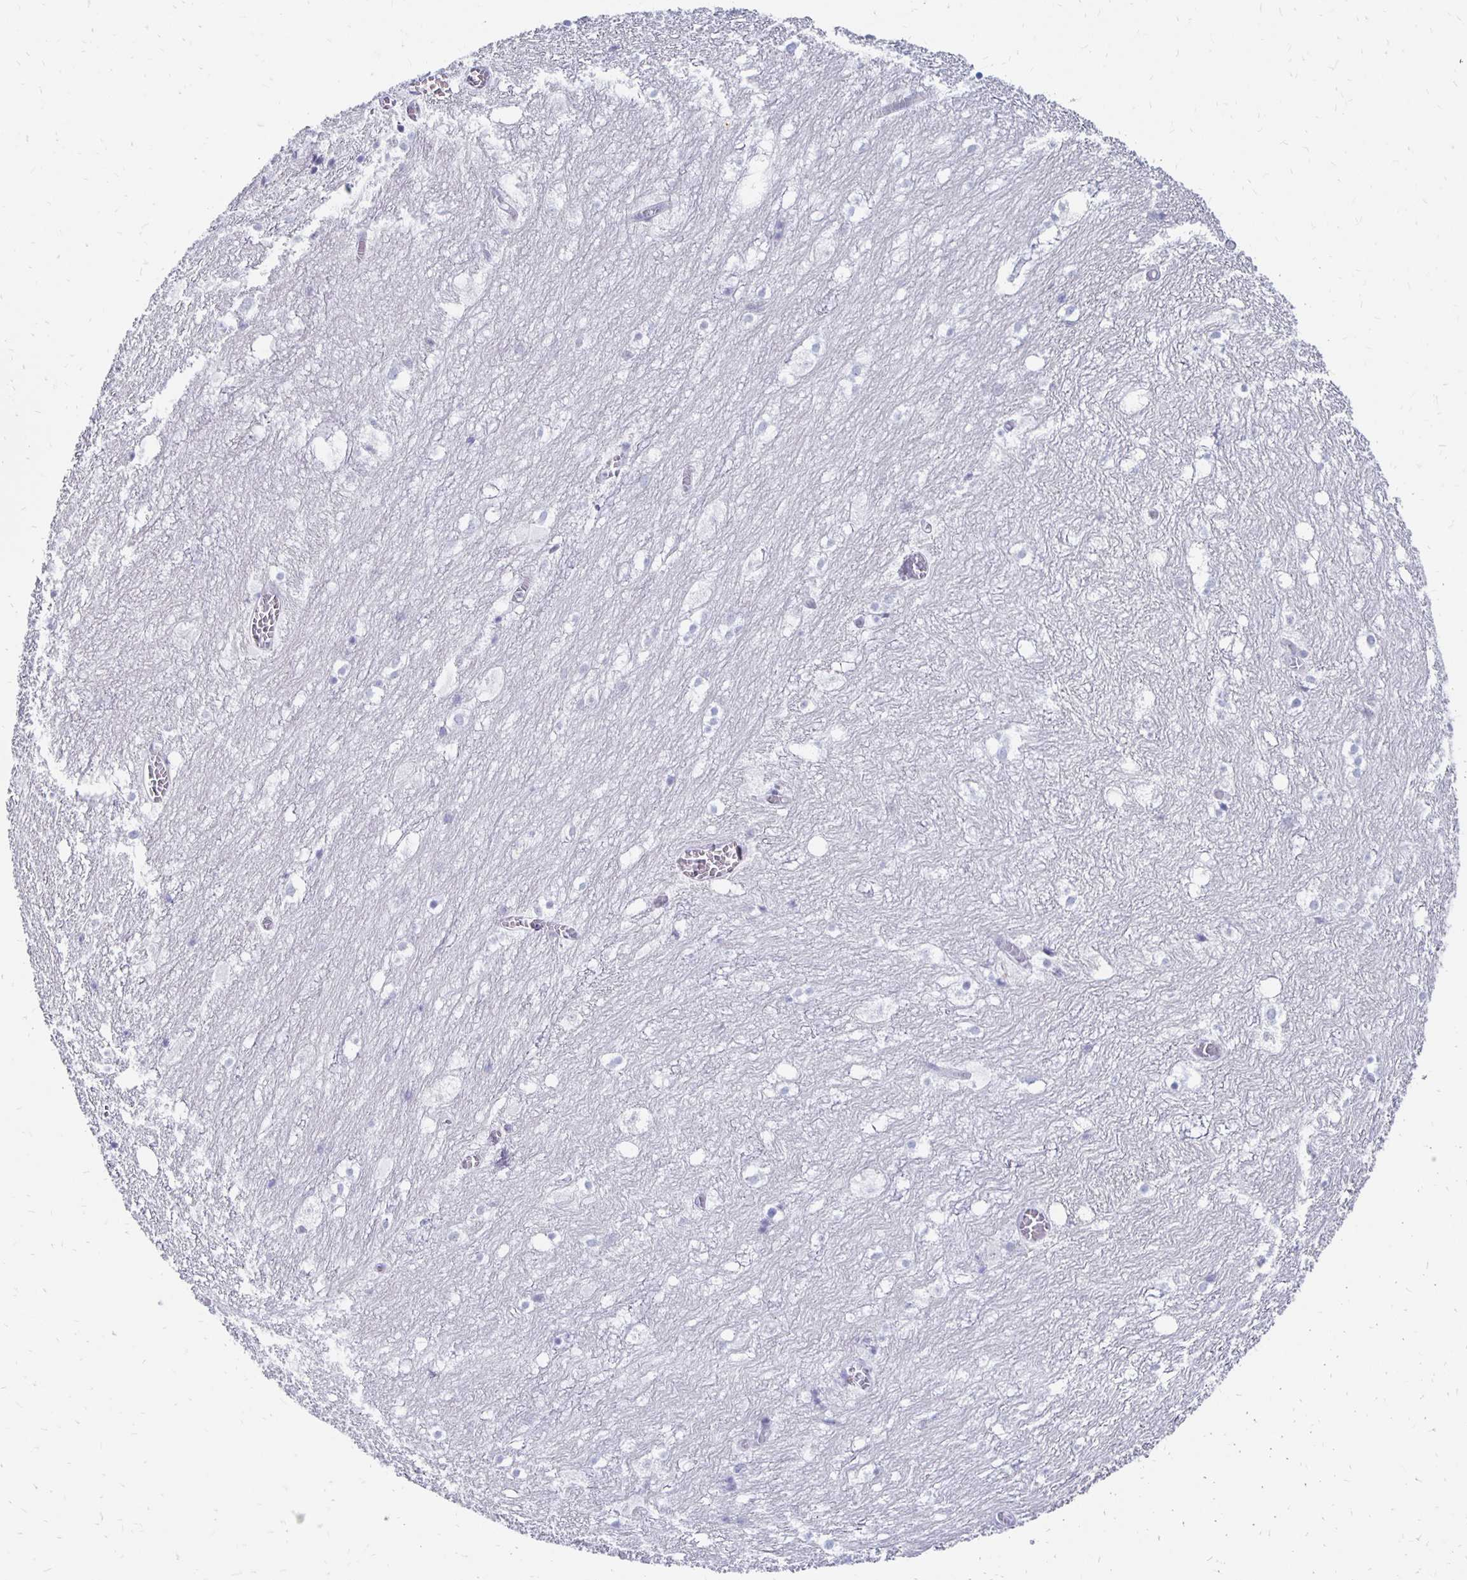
{"staining": {"intensity": "negative", "quantity": "none", "location": "none"}, "tissue": "hippocampus", "cell_type": "Glial cells", "image_type": "normal", "snomed": [{"axis": "morphology", "description": "Normal tissue, NOS"}, {"axis": "topography", "description": "Hippocampus"}], "caption": "Glial cells show no significant positivity in normal hippocampus. (Stains: DAB IHC with hematoxylin counter stain, Microscopy: brightfield microscopy at high magnification).", "gene": "SYT2", "patient": {"sex": "female", "age": 52}}